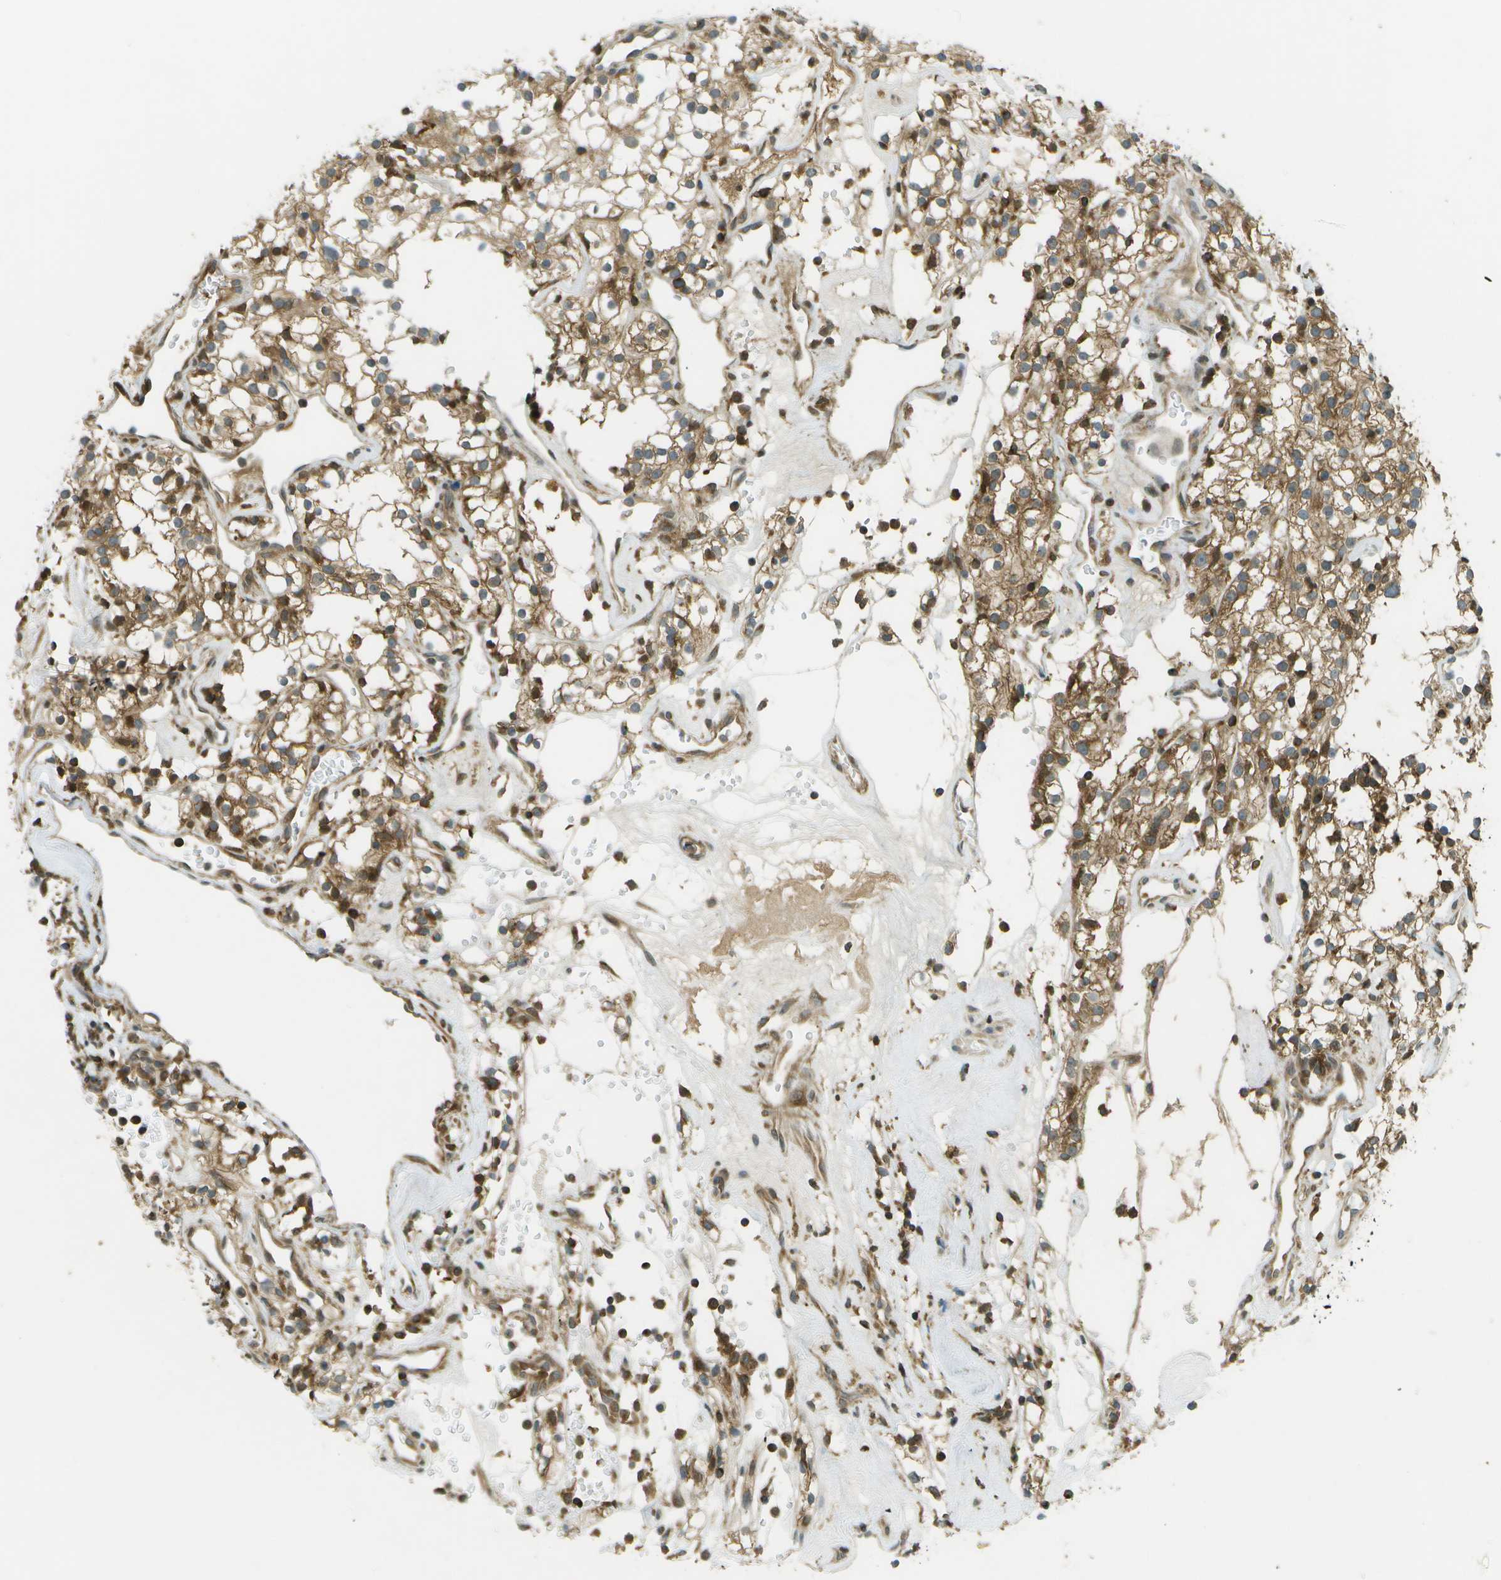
{"staining": {"intensity": "moderate", "quantity": ">75%", "location": "cytoplasmic/membranous"}, "tissue": "renal cancer", "cell_type": "Tumor cells", "image_type": "cancer", "snomed": [{"axis": "morphology", "description": "Adenocarcinoma, NOS"}, {"axis": "topography", "description": "Kidney"}], "caption": "The image demonstrates staining of renal cancer, revealing moderate cytoplasmic/membranous protein expression (brown color) within tumor cells.", "gene": "TMTC1", "patient": {"sex": "male", "age": 59}}